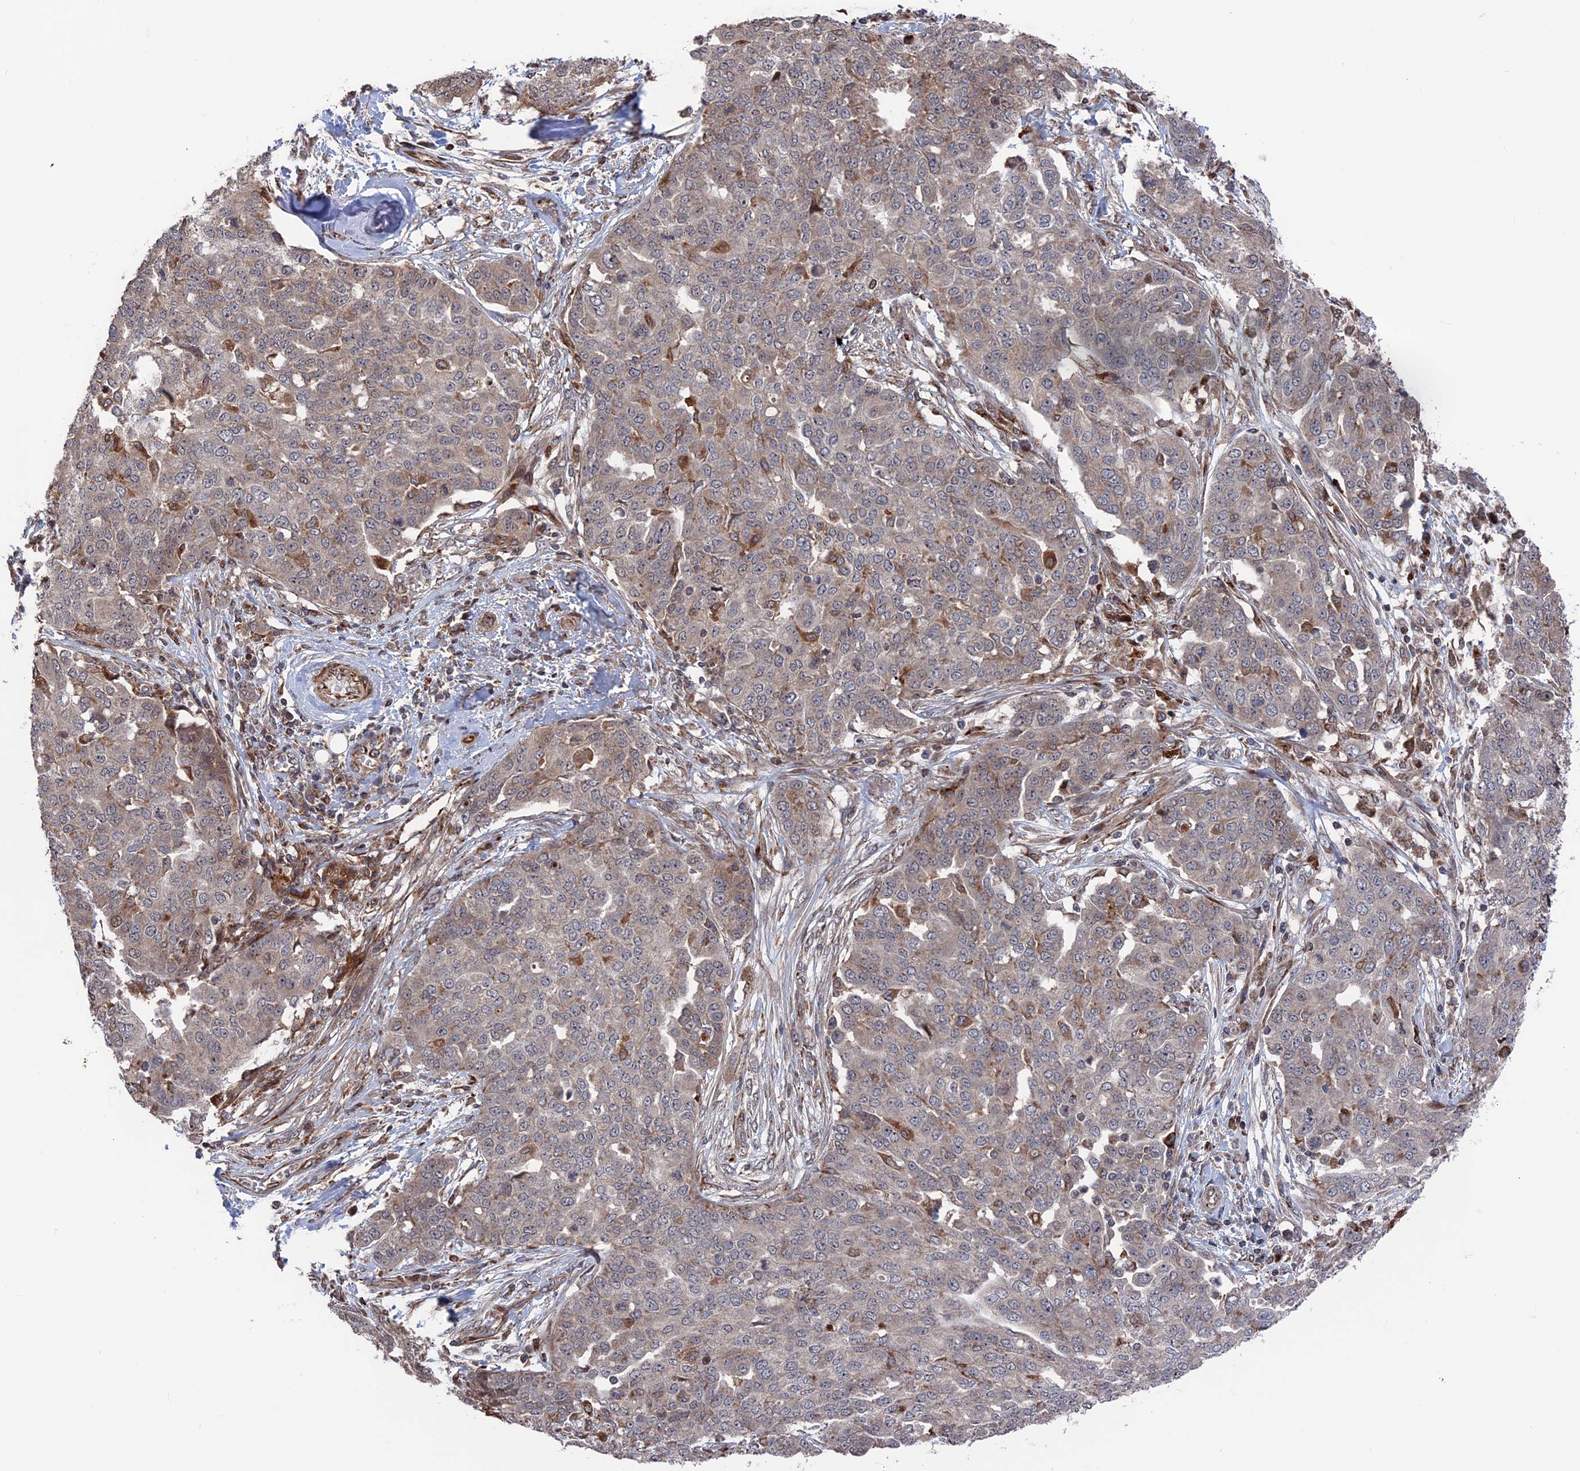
{"staining": {"intensity": "moderate", "quantity": "<25%", "location": "cytoplasmic/membranous"}, "tissue": "ovarian cancer", "cell_type": "Tumor cells", "image_type": "cancer", "snomed": [{"axis": "morphology", "description": "Cystadenocarcinoma, serous, NOS"}, {"axis": "topography", "description": "Soft tissue"}, {"axis": "topography", "description": "Ovary"}], "caption": "A low amount of moderate cytoplasmic/membranous positivity is identified in approximately <25% of tumor cells in ovarian cancer (serous cystadenocarcinoma) tissue.", "gene": "PLA2G15", "patient": {"sex": "female", "age": 57}}